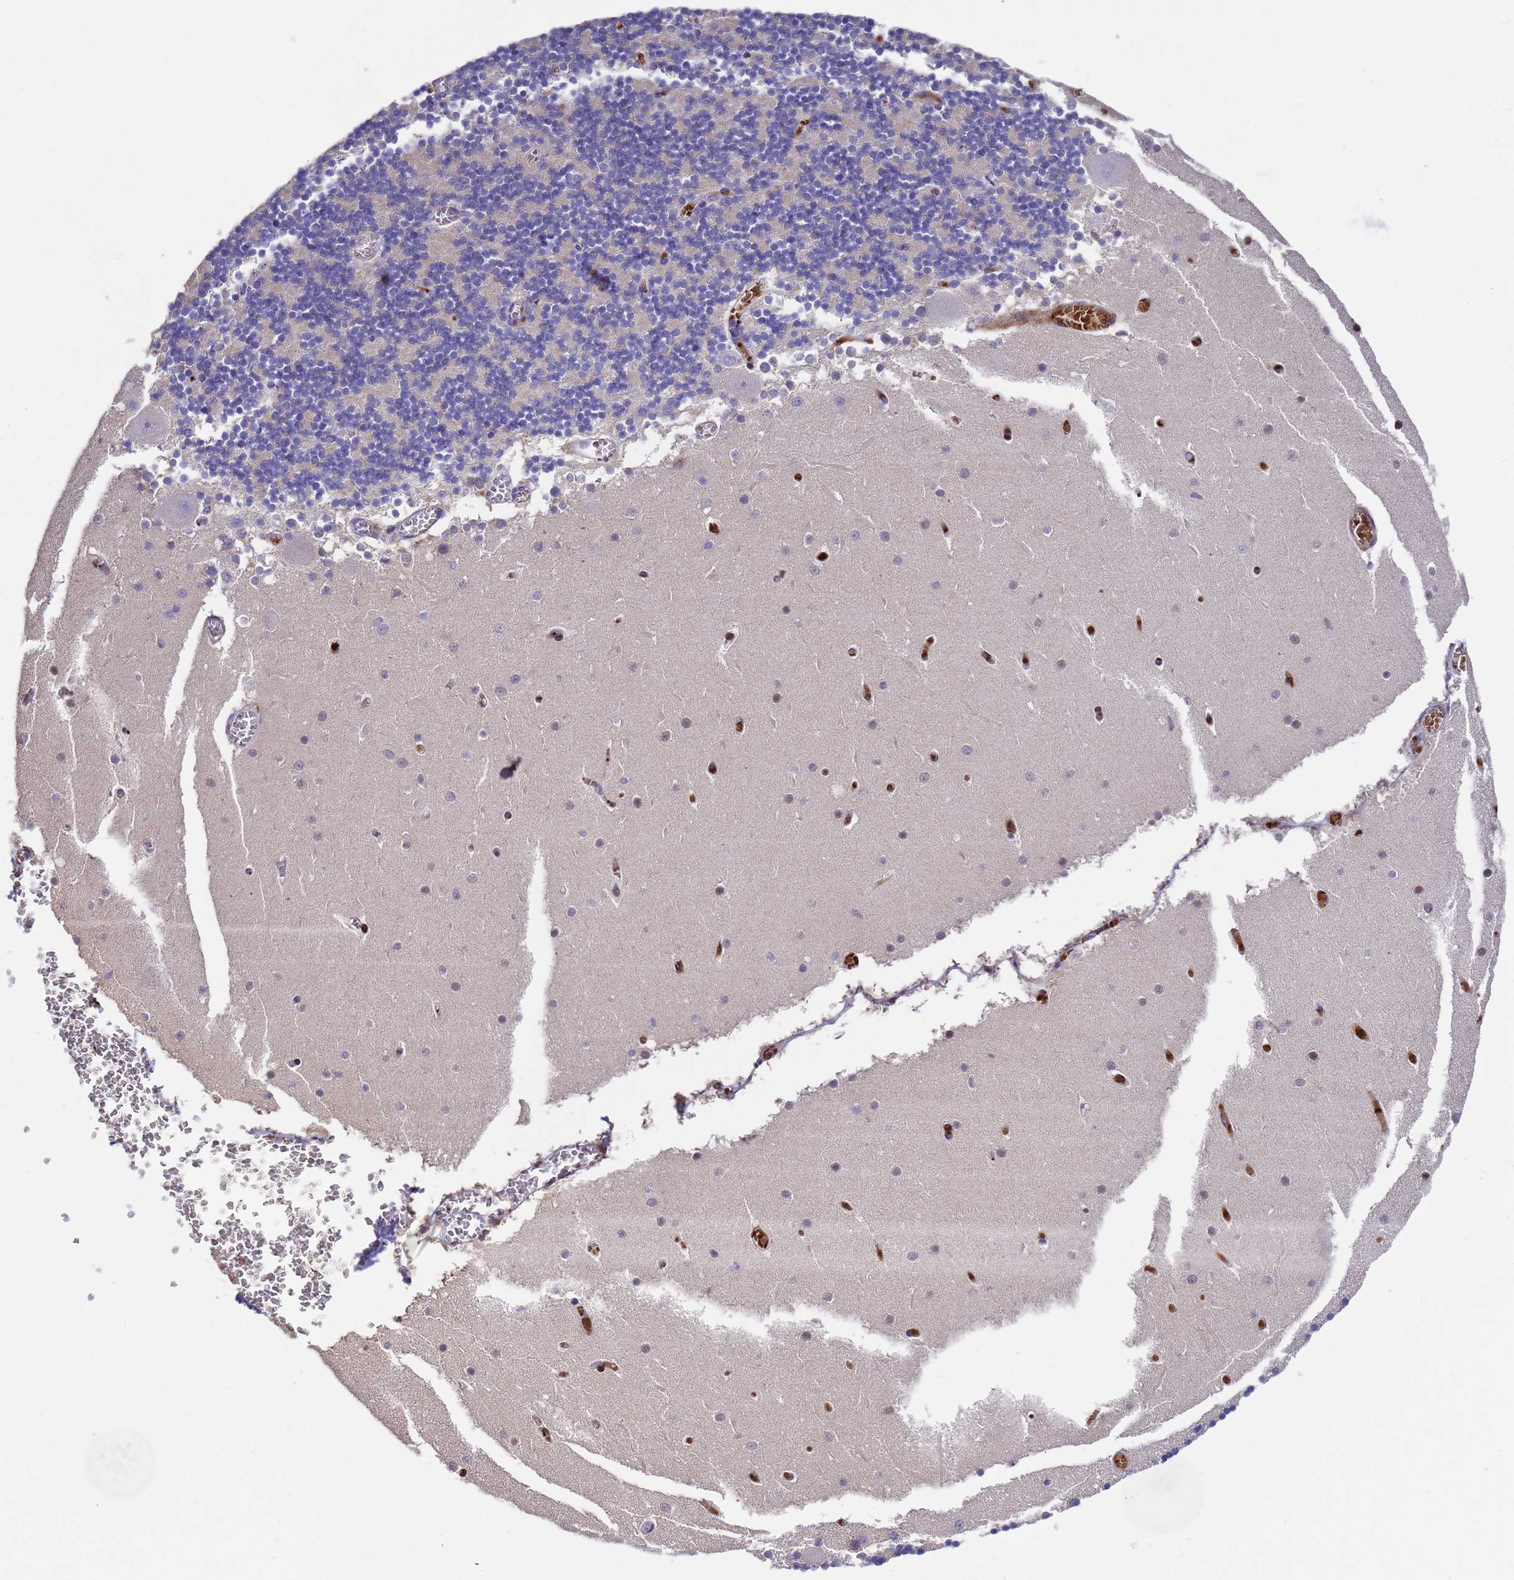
{"staining": {"intensity": "negative", "quantity": "none", "location": "none"}, "tissue": "cerebellum", "cell_type": "Cells in granular layer", "image_type": "normal", "snomed": [{"axis": "morphology", "description": "Normal tissue, NOS"}, {"axis": "topography", "description": "Cerebellum"}], "caption": "Micrograph shows no significant protein positivity in cells in granular layer of benign cerebellum.", "gene": "ELP6", "patient": {"sex": "female", "age": 28}}